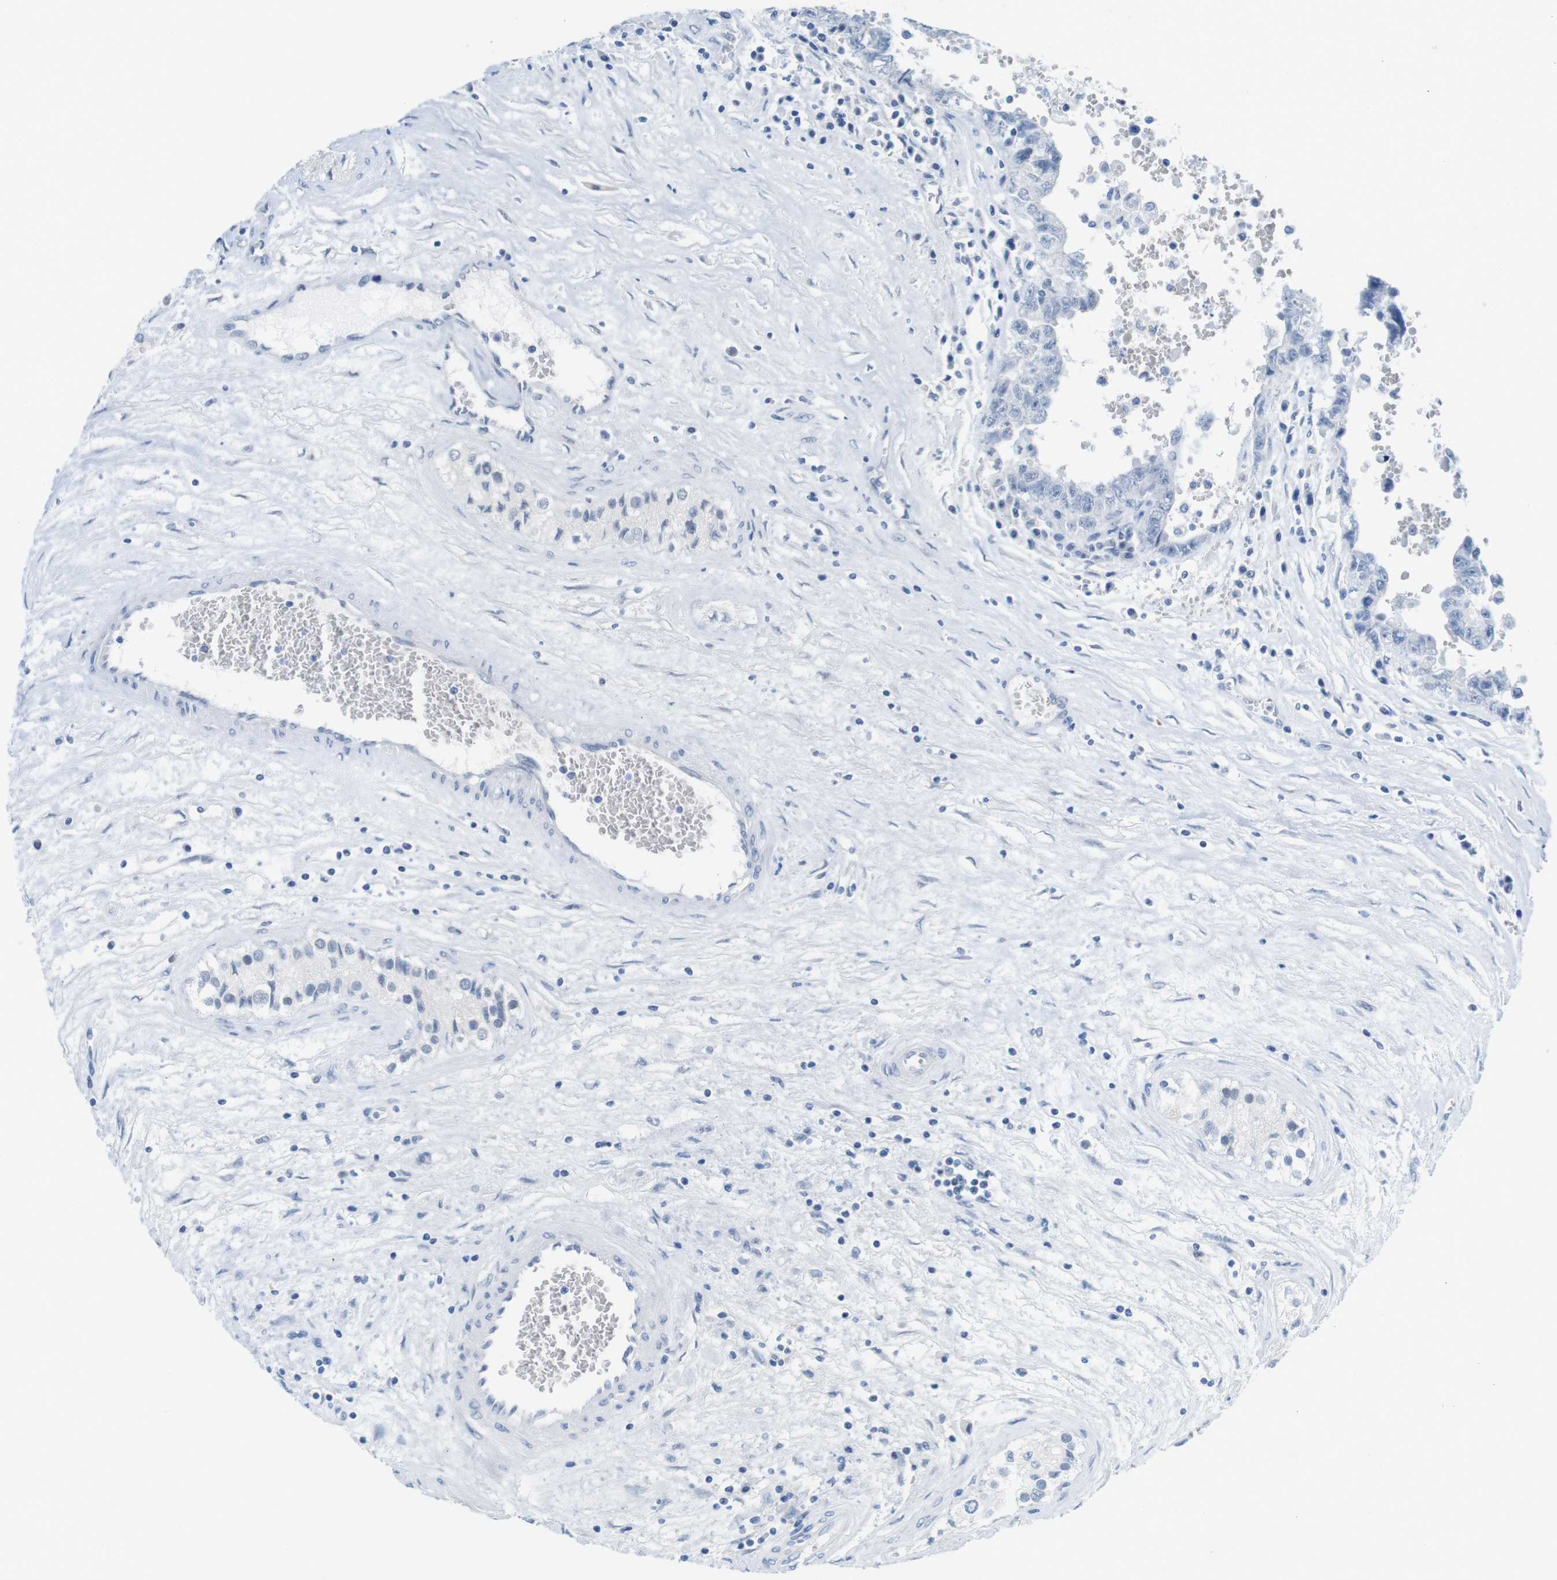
{"staining": {"intensity": "negative", "quantity": "none", "location": "none"}, "tissue": "testis cancer", "cell_type": "Tumor cells", "image_type": "cancer", "snomed": [{"axis": "morphology", "description": "Carcinoma, Embryonal, NOS"}, {"axis": "topography", "description": "Testis"}], "caption": "Immunohistochemistry photomicrograph of human embryonal carcinoma (testis) stained for a protein (brown), which demonstrates no expression in tumor cells.", "gene": "OPN1SW", "patient": {"sex": "male", "age": 28}}